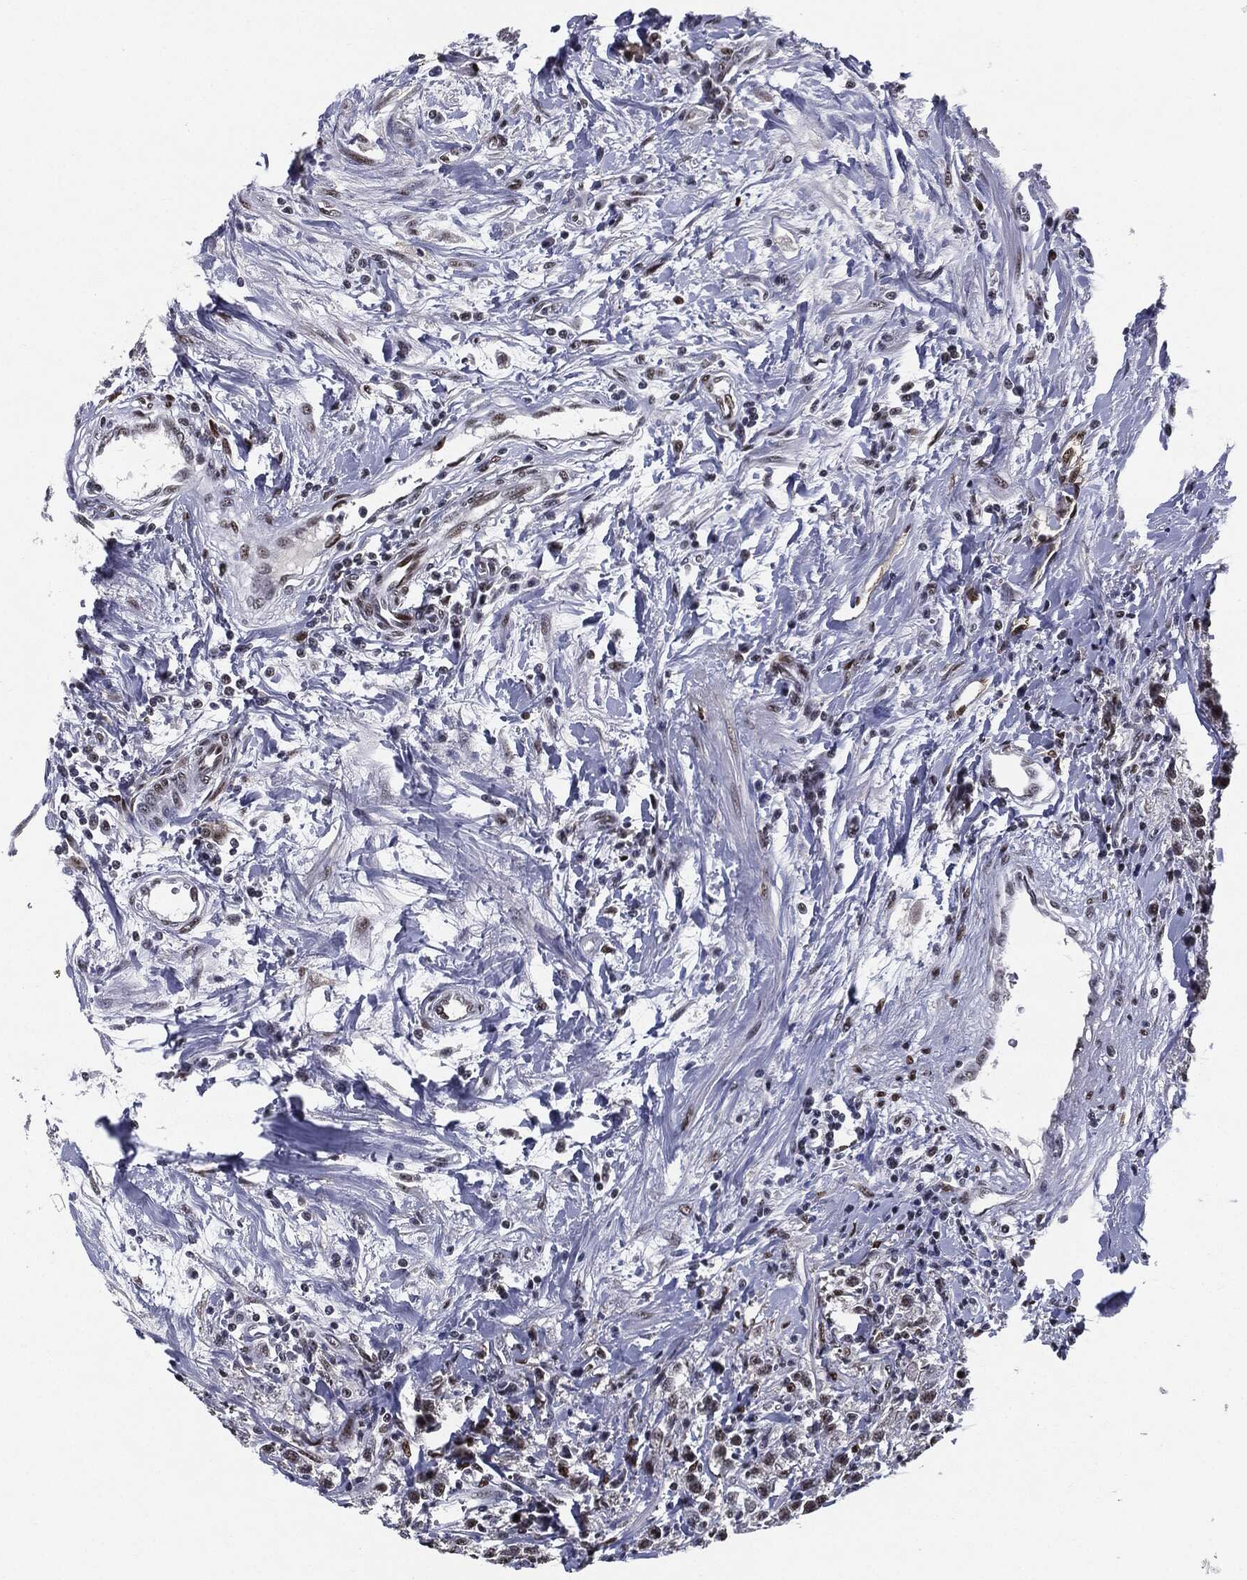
{"staining": {"intensity": "negative", "quantity": "none", "location": "none"}, "tissue": "testis cancer", "cell_type": "Tumor cells", "image_type": "cancer", "snomed": [{"axis": "morphology", "description": "Seminoma, NOS"}, {"axis": "topography", "description": "Testis"}], "caption": "IHC of human seminoma (testis) demonstrates no expression in tumor cells.", "gene": "JUN", "patient": {"sex": "male", "age": 59}}